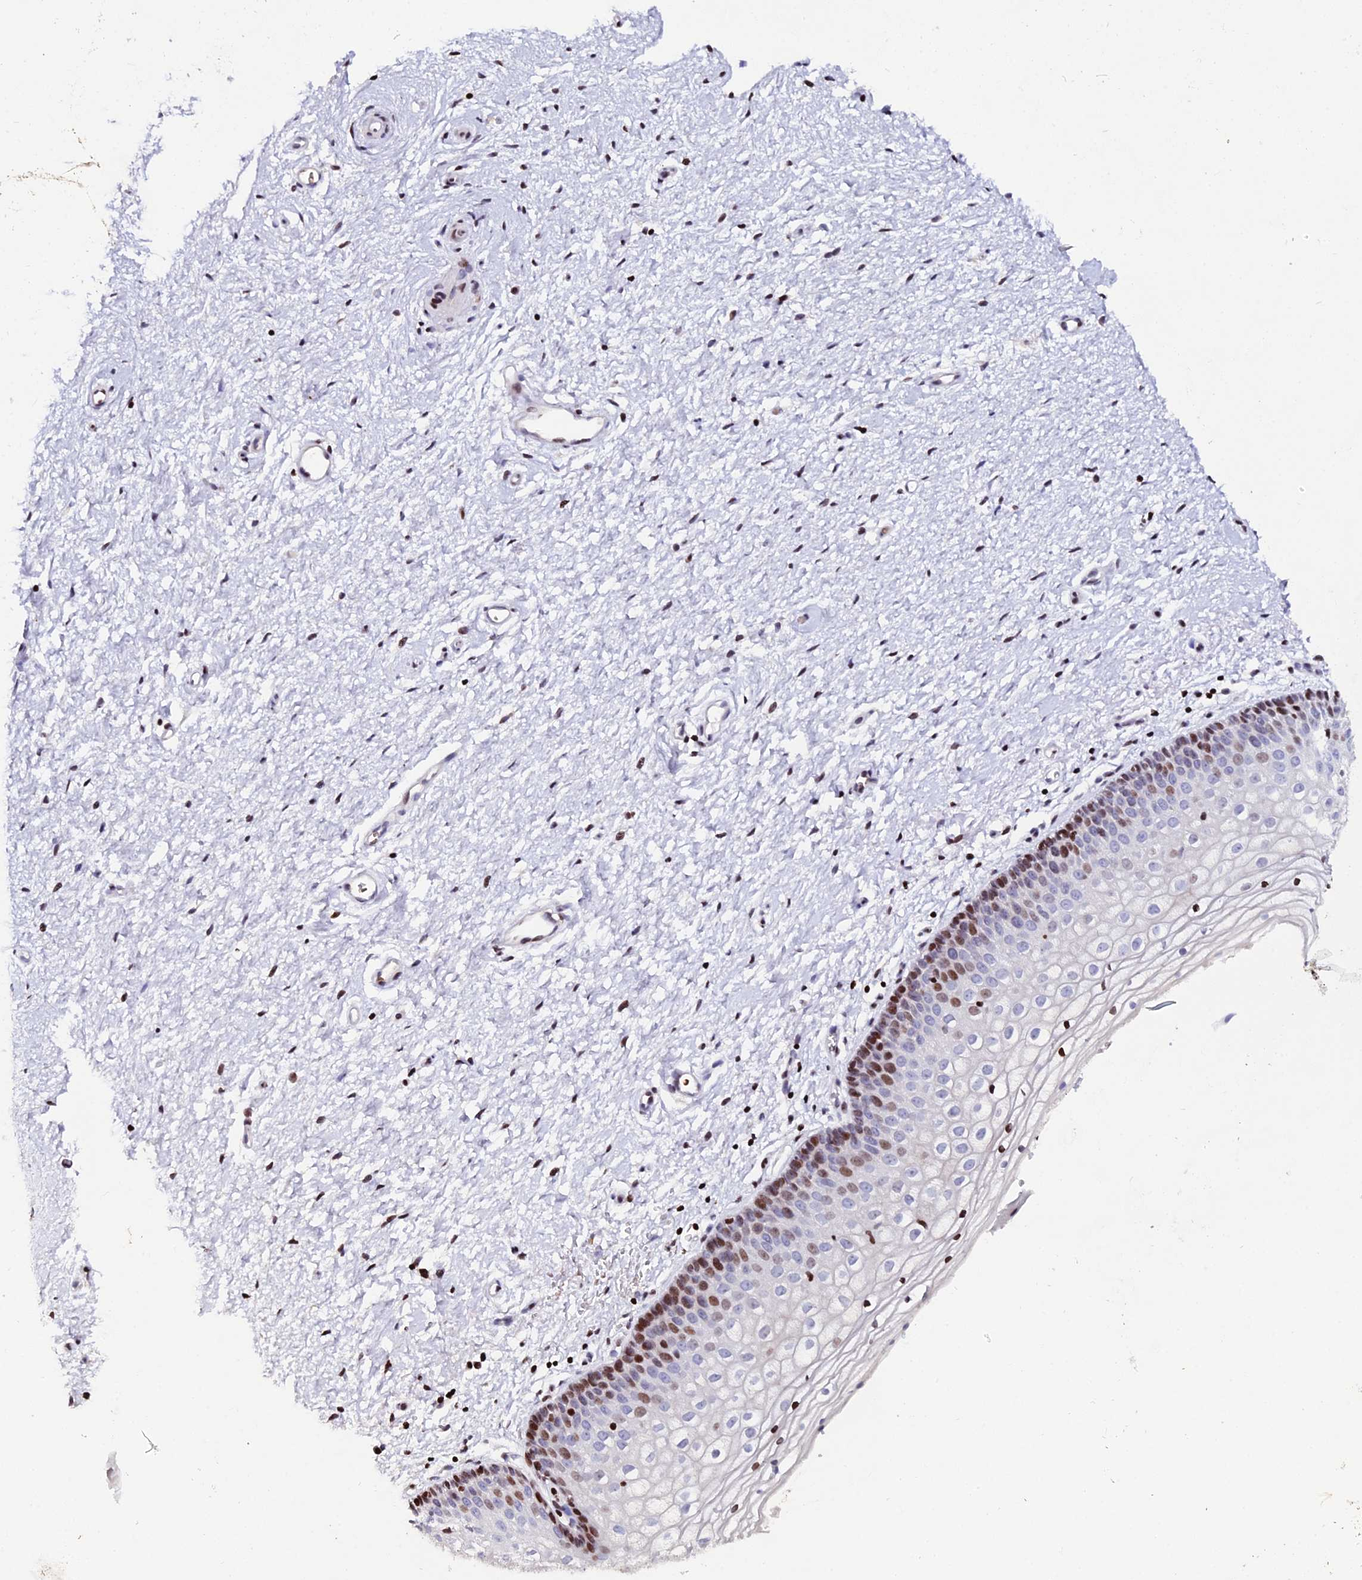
{"staining": {"intensity": "moderate", "quantity": "25%-75%", "location": "nuclear"}, "tissue": "vagina", "cell_type": "Squamous epithelial cells", "image_type": "normal", "snomed": [{"axis": "morphology", "description": "Normal tissue, NOS"}, {"axis": "topography", "description": "Vagina"}], "caption": "DAB (3,3'-diaminobenzidine) immunohistochemical staining of benign human vagina reveals moderate nuclear protein positivity in about 25%-75% of squamous epithelial cells. (IHC, brightfield microscopy, high magnification).", "gene": "MYNN", "patient": {"sex": "female", "age": 60}}